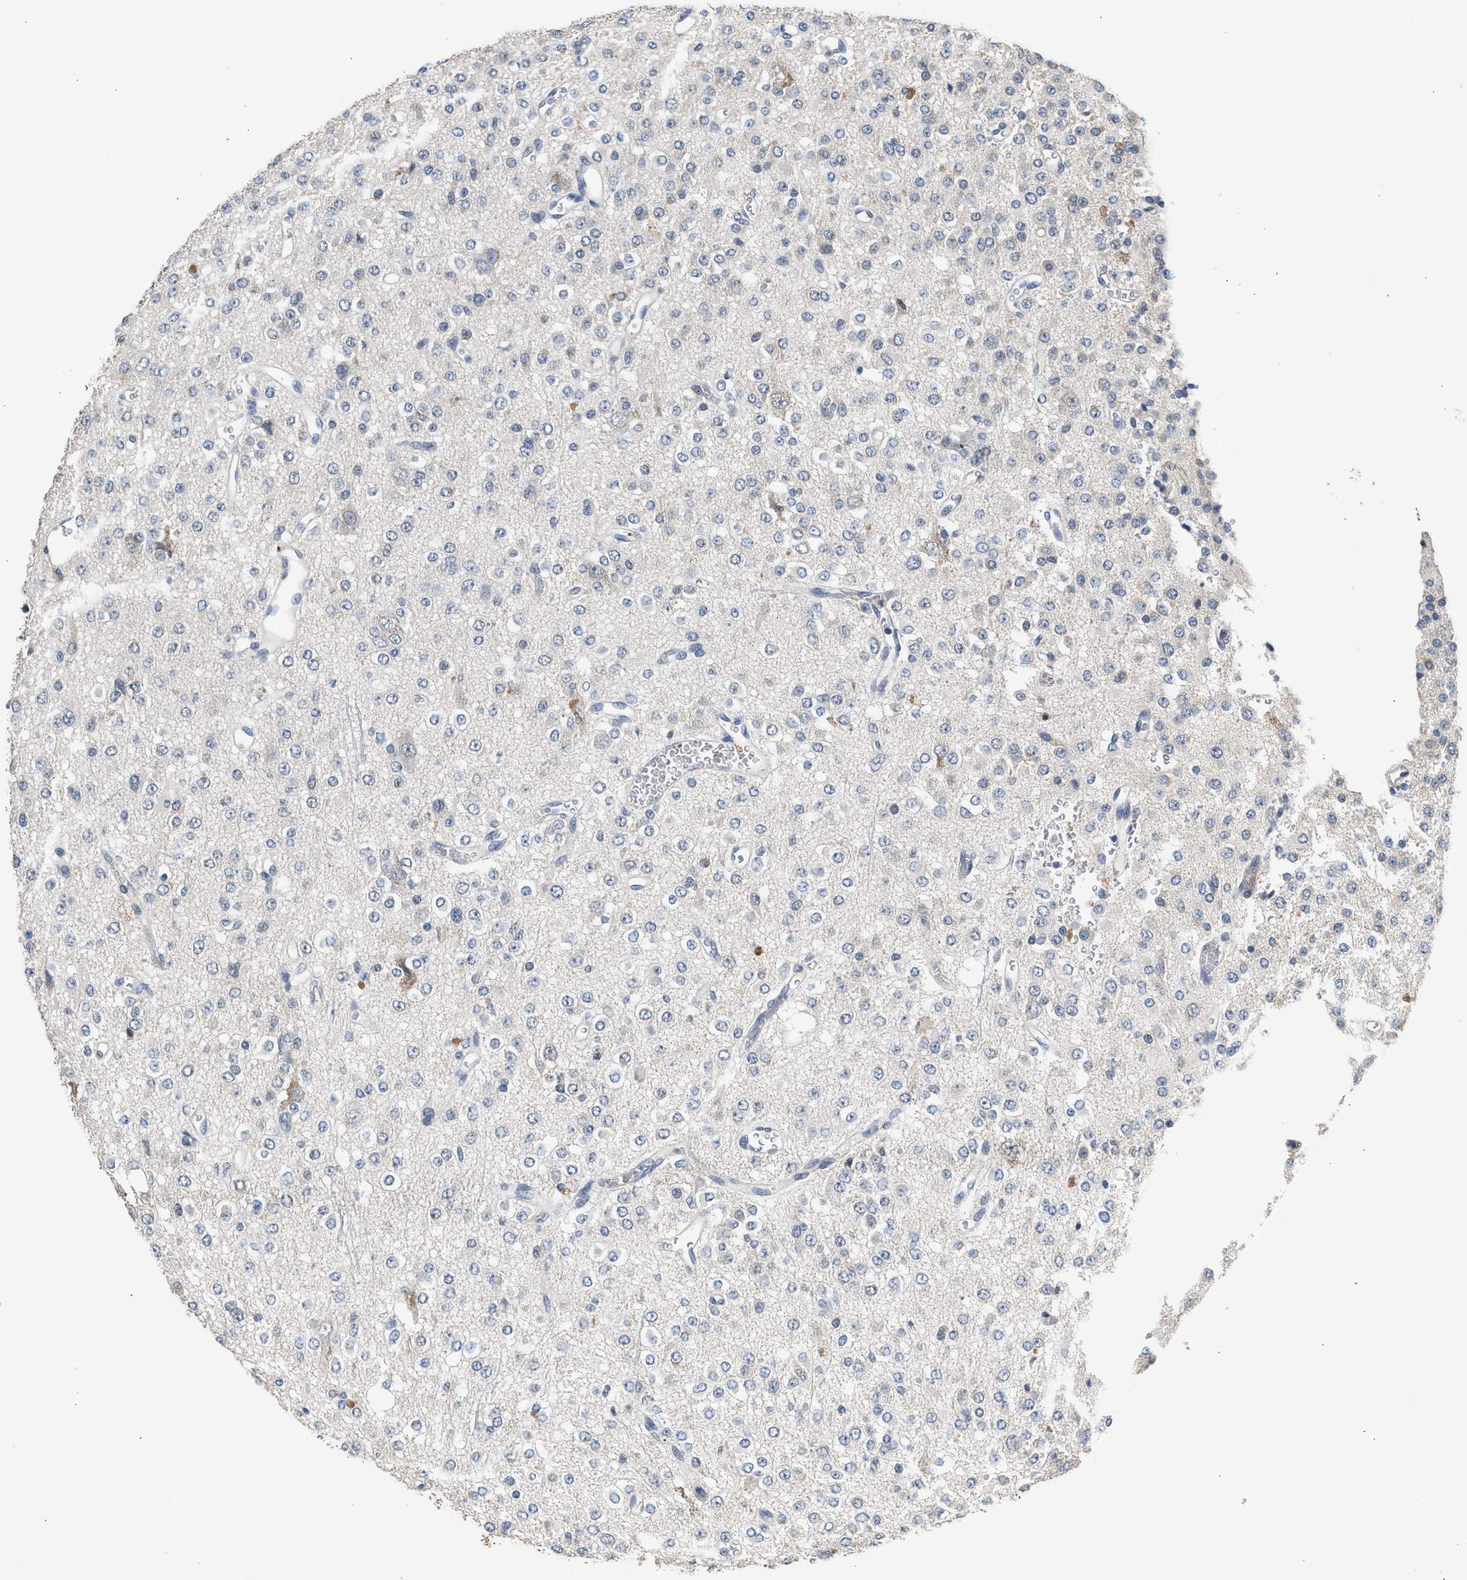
{"staining": {"intensity": "negative", "quantity": "none", "location": "none"}, "tissue": "glioma", "cell_type": "Tumor cells", "image_type": "cancer", "snomed": [{"axis": "morphology", "description": "Glioma, malignant, Low grade"}, {"axis": "topography", "description": "Brain"}], "caption": "Human glioma stained for a protein using immunohistochemistry displays no staining in tumor cells.", "gene": "CSF3R", "patient": {"sex": "male", "age": 38}}